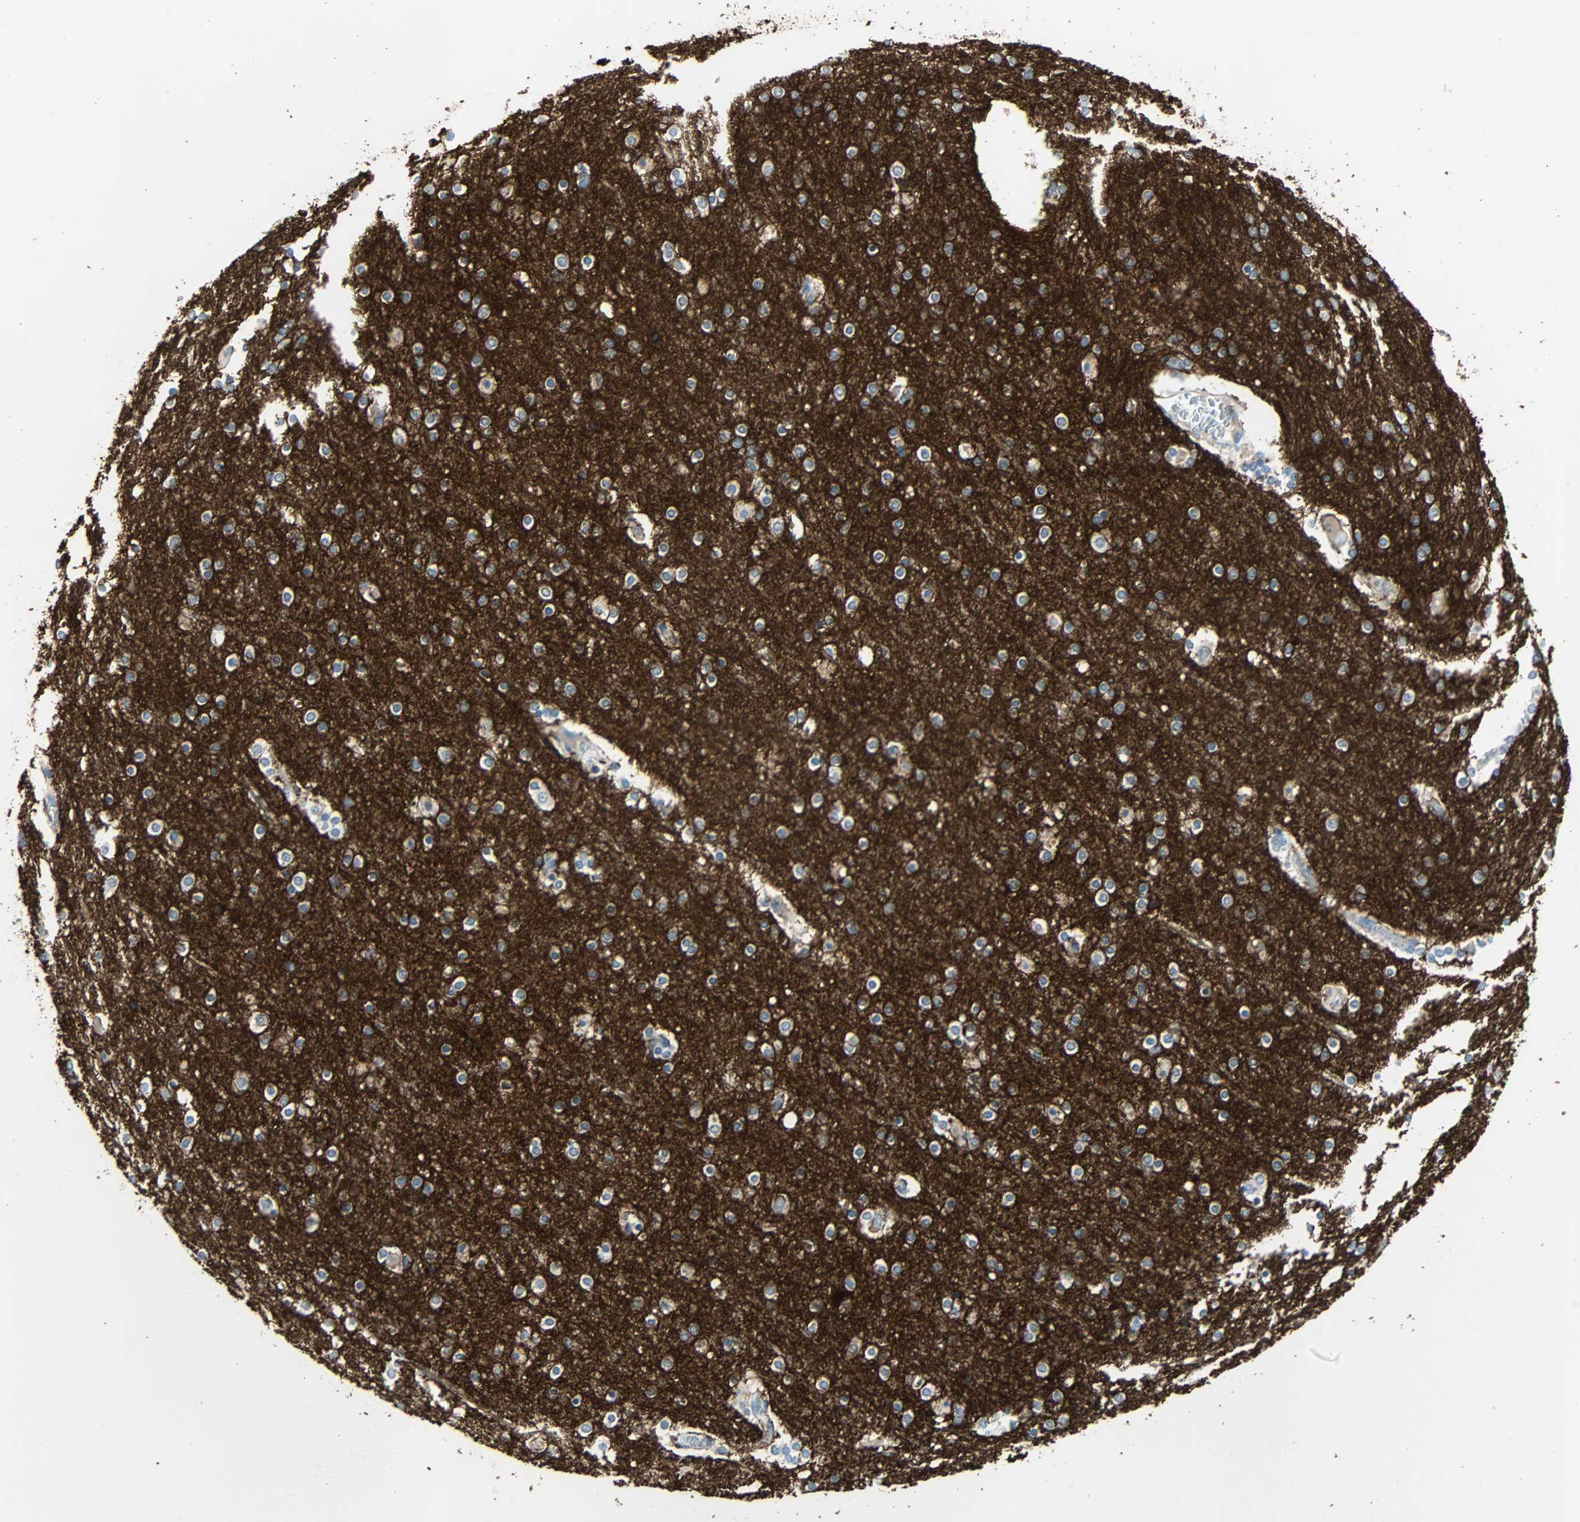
{"staining": {"intensity": "negative", "quantity": "none", "location": "none"}, "tissue": "cerebral cortex", "cell_type": "Endothelial cells", "image_type": "normal", "snomed": [{"axis": "morphology", "description": "Normal tissue, NOS"}, {"axis": "topography", "description": "Cerebral cortex"}], "caption": "Immunohistochemistry (IHC) photomicrograph of normal cerebral cortex: human cerebral cortex stained with DAB (3,3'-diaminobenzidine) shows no significant protein positivity in endothelial cells. (Brightfield microscopy of DAB immunohistochemistry at high magnification).", "gene": "STX1A", "patient": {"sex": "female", "age": 54}}